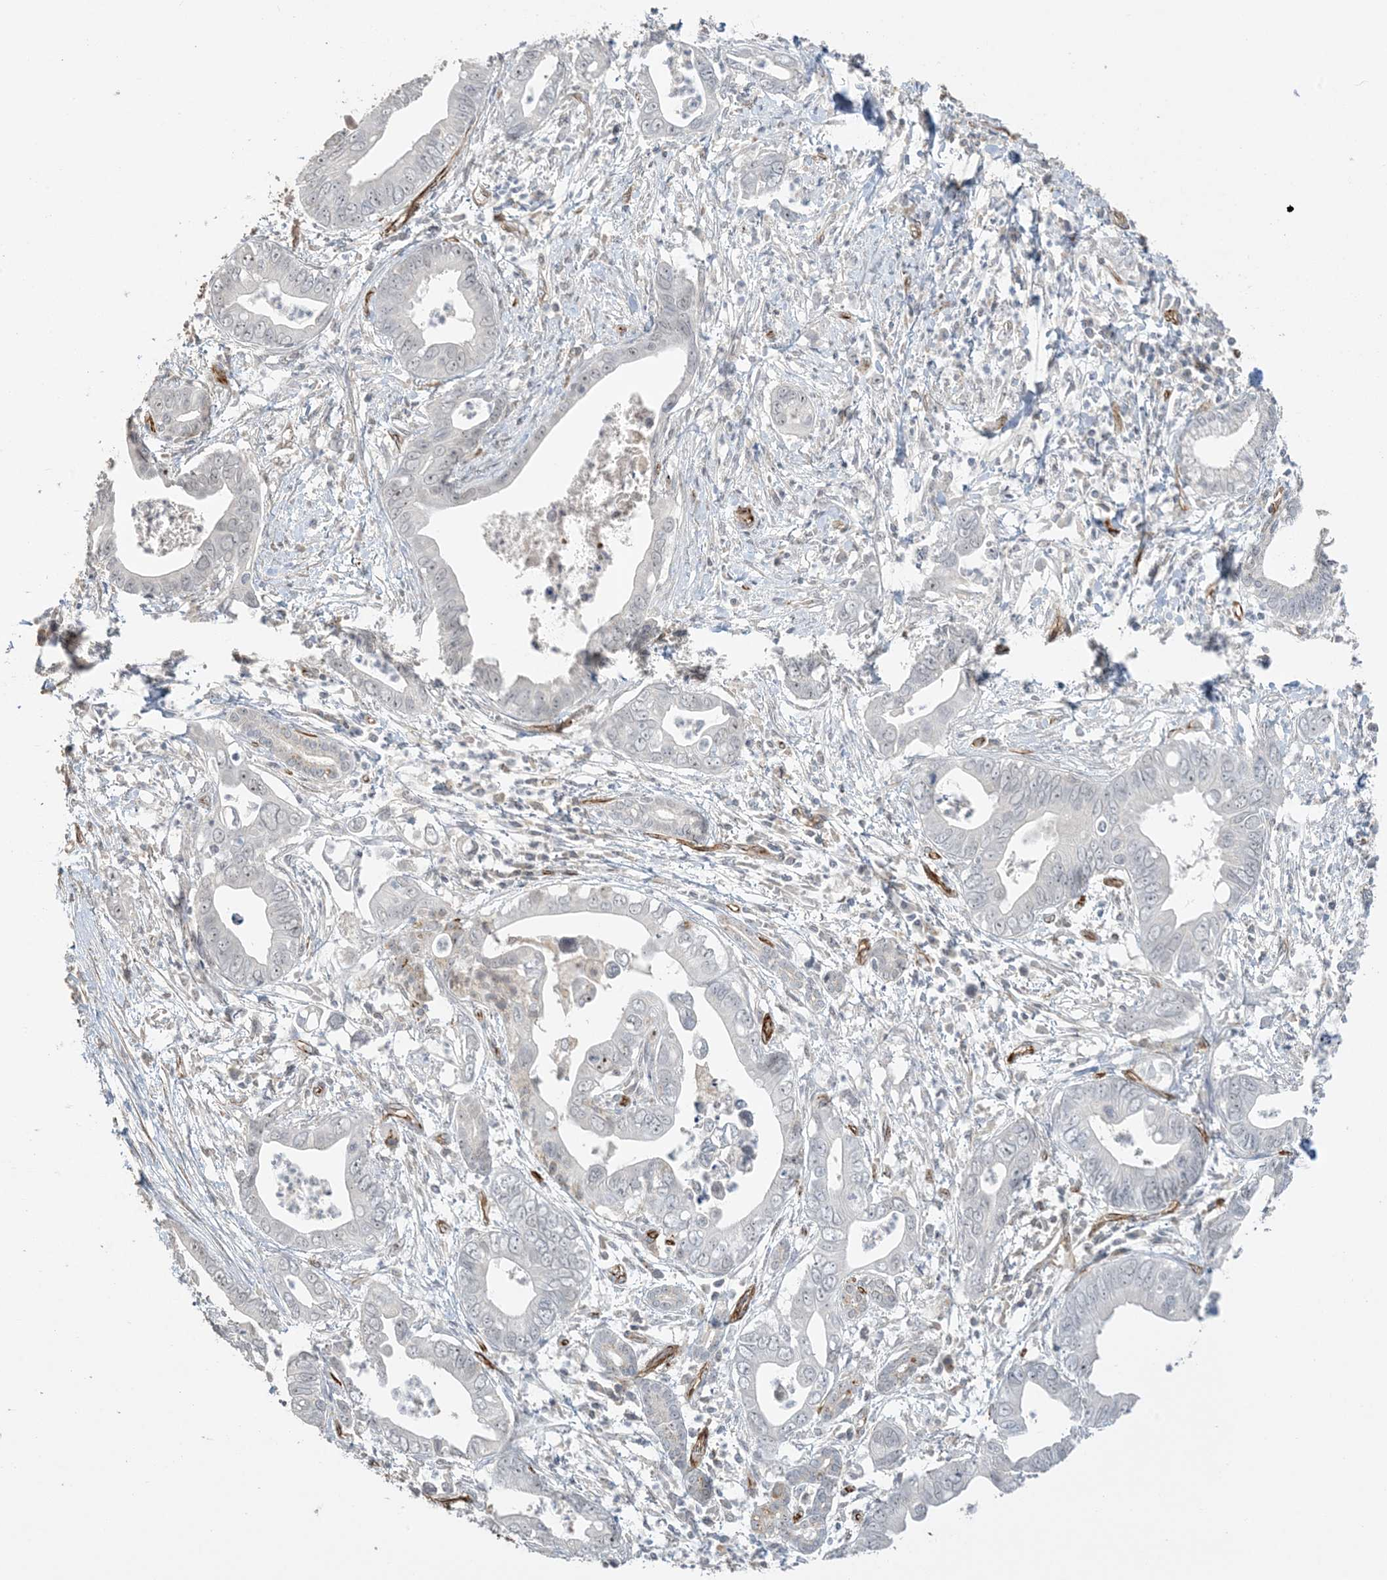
{"staining": {"intensity": "negative", "quantity": "none", "location": "none"}, "tissue": "pancreatic cancer", "cell_type": "Tumor cells", "image_type": "cancer", "snomed": [{"axis": "morphology", "description": "Adenocarcinoma, NOS"}, {"axis": "topography", "description": "Pancreas"}], "caption": "This is an immunohistochemistry image of human pancreatic cancer. There is no positivity in tumor cells.", "gene": "AGA", "patient": {"sex": "male", "age": 75}}